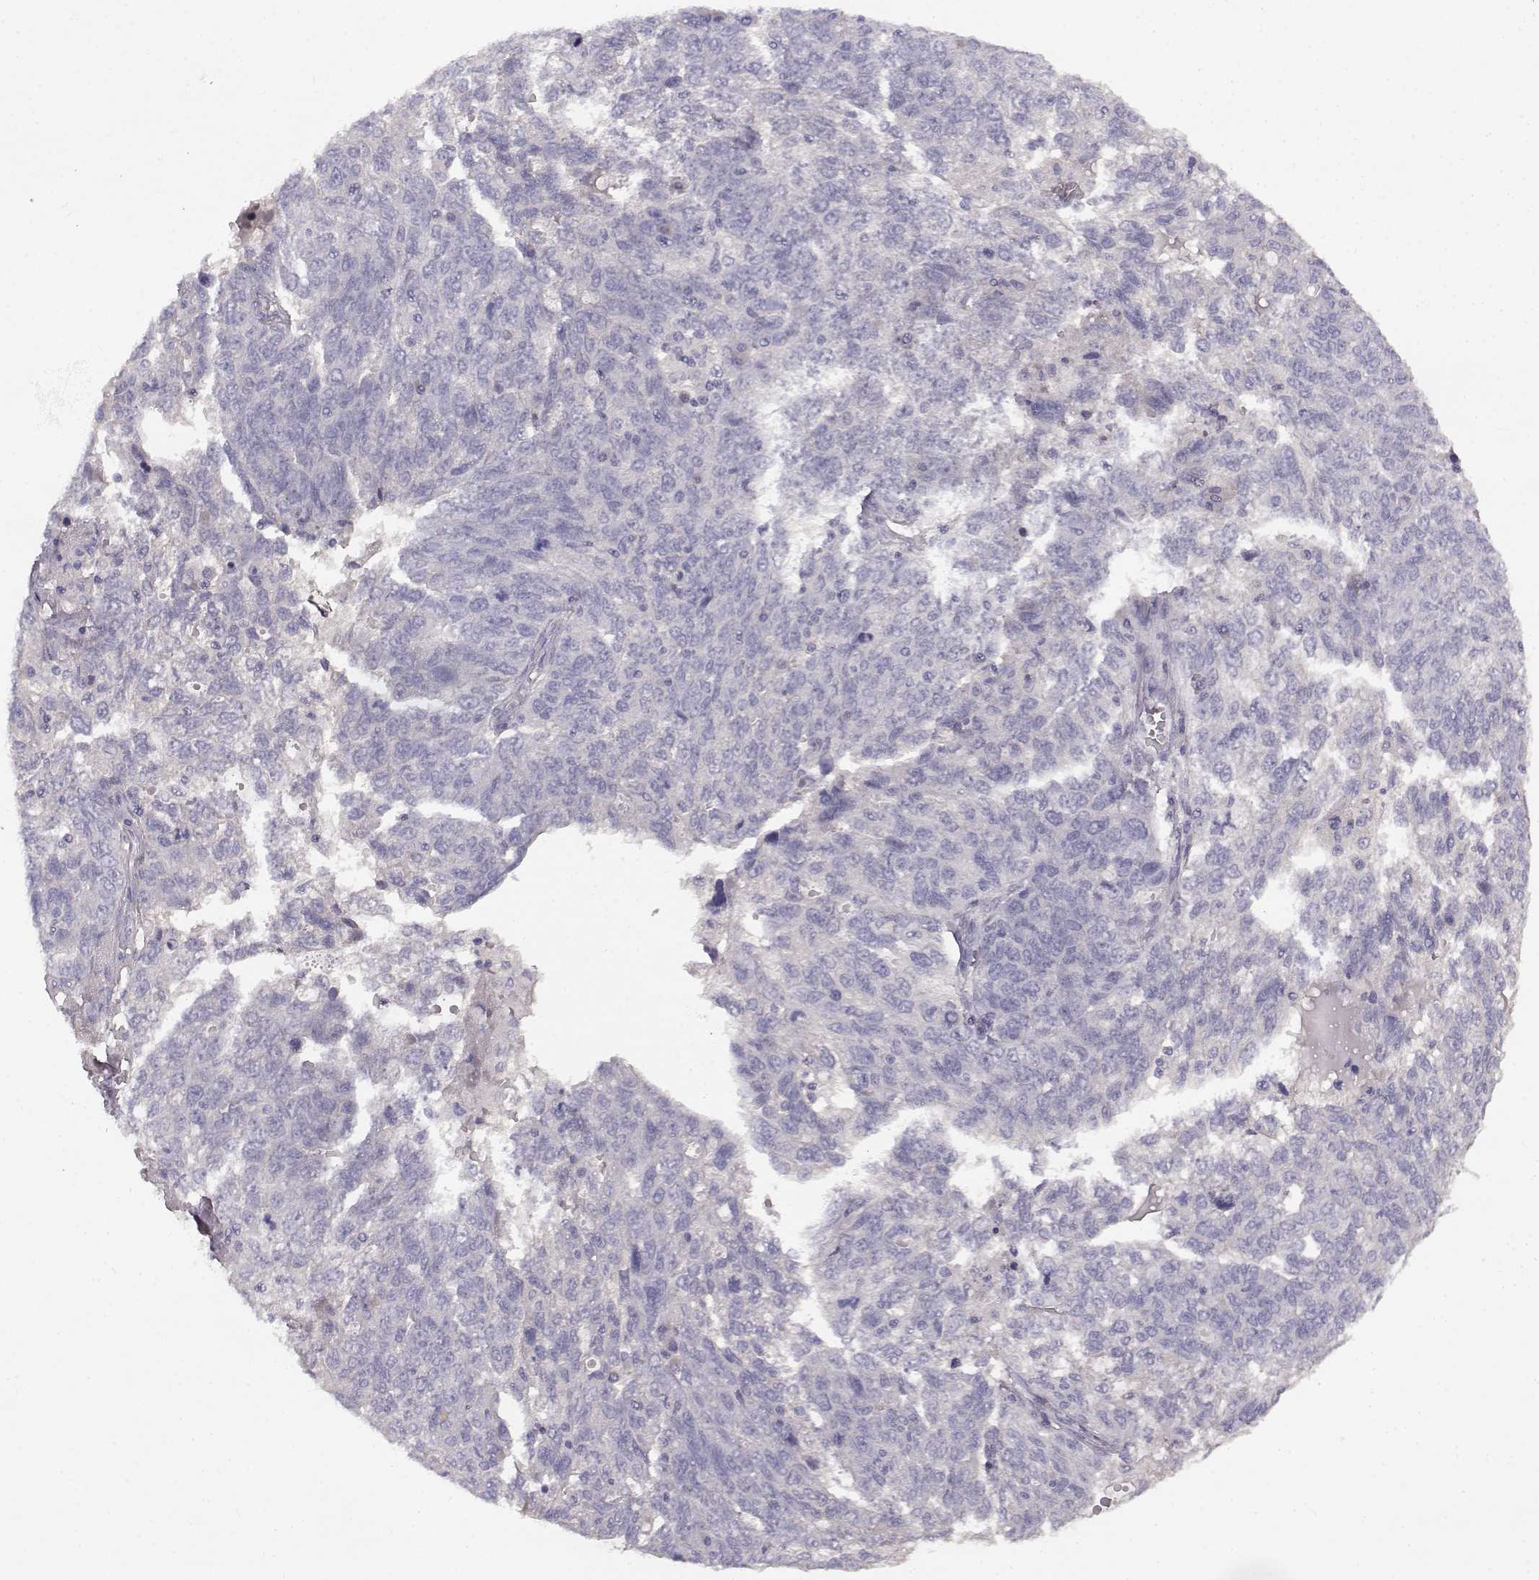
{"staining": {"intensity": "negative", "quantity": "none", "location": "none"}, "tissue": "ovarian cancer", "cell_type": "Tumor cells", "image_type": "cancer", "snomed": [{"axis": "morphology", "description": "Cystadenocarcinoma, serous, NOS"}, {"axis": "topography", "description": "Ovary"}], "caption": "DAB immunohistochemical staining of human ovarian cancer (serous cystadenocarcinoma) shows no significant staining in tumor cells.", "gene": "SPAG17", "patient": {"sex": "female", "age": 71}}